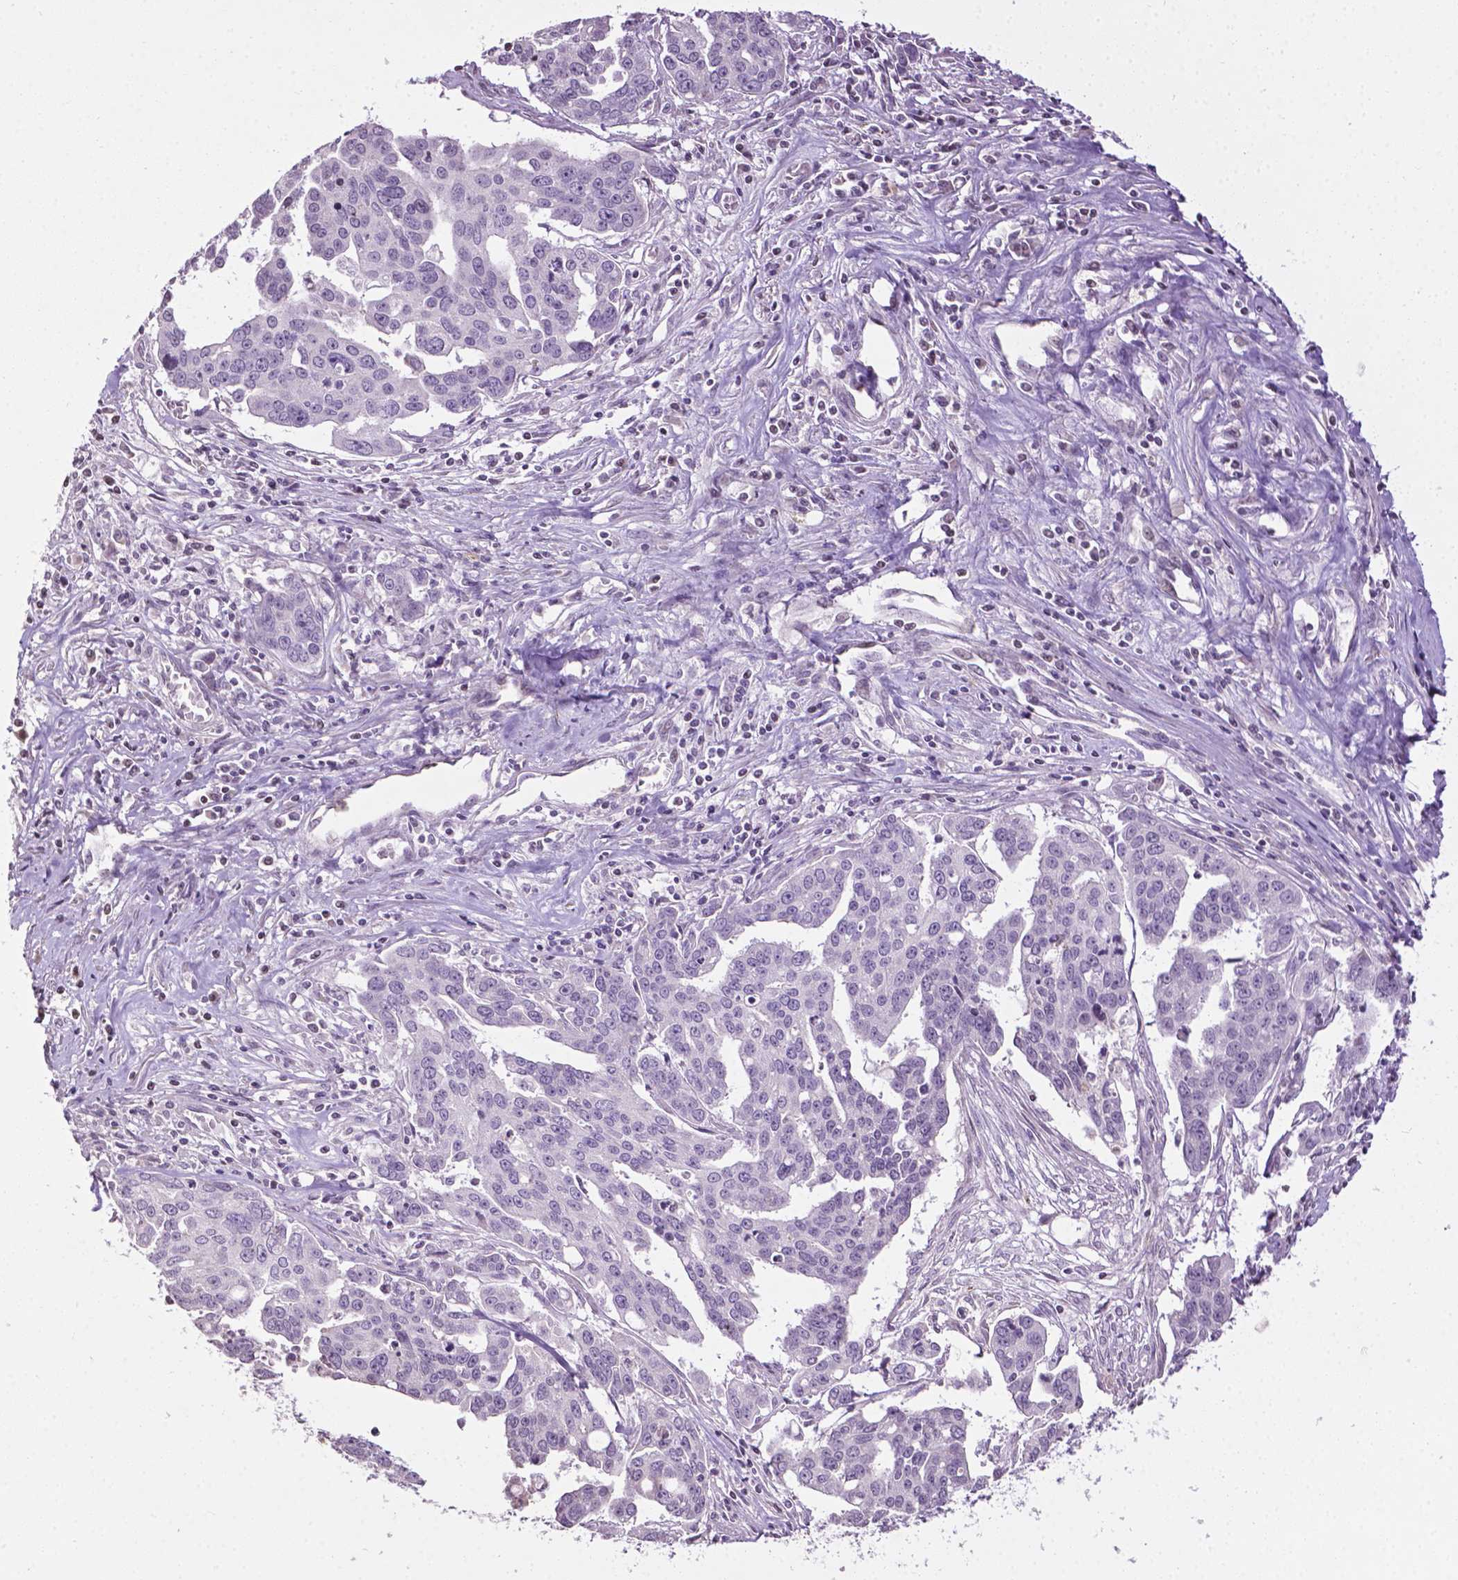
{"staining": {"intensity": "negative", "quantity": "none", "location": "none"}, "tissue": "ovarian cancer", "cell_type": "Tumor cells", "image_type": "cancer", "snomed": [{"axis": "morphology", "description": "Carcinoma, endometroid"}, {"axis": "topography", "description": "Ovary"}], "caption": "Human ovarian endometroid carcinoma stained for a protein using immunohistochemistry displays no positivity in tumor cells.", "gene": "NTNG2", "patient": {"sex": "female", "age": 78}}